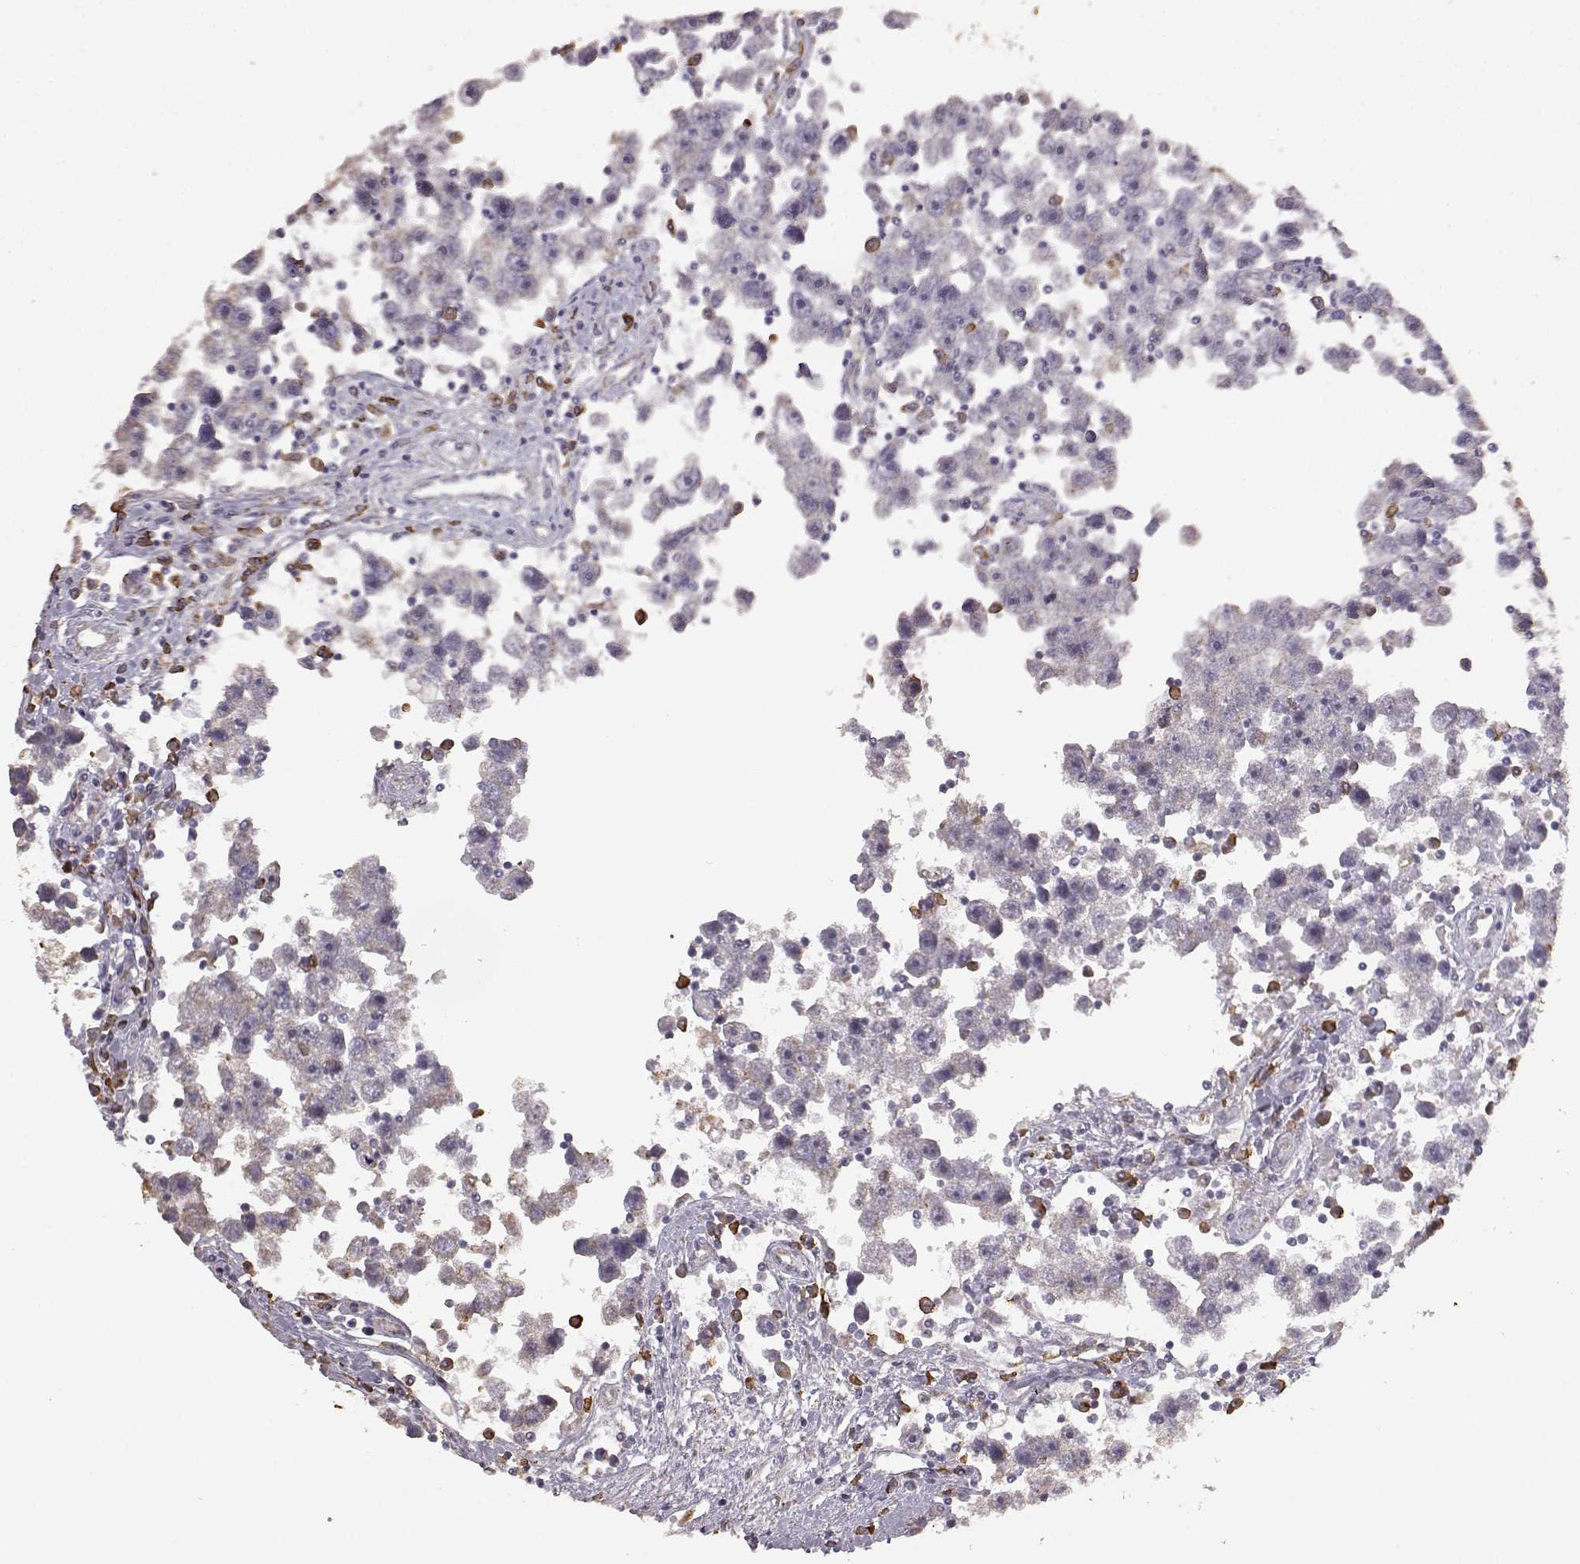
{"staining": {"intensity": "negative", "quantity": "none", "location": "none"}, "tissue": "testis cancer", "cell_type": "Tumor cells", "image_type": "cancer", "snomed": [{"axis": "morphology", "description": "Seminoma, NOS"}, {"axis": "topography", "description": "Testis"}], "caption": "Micrograph shows no significant protein staining in tumor cells of testis cancer (seminoma).", "gene": "GABRG3", "patient": {"sex": "male", "age": 30}}